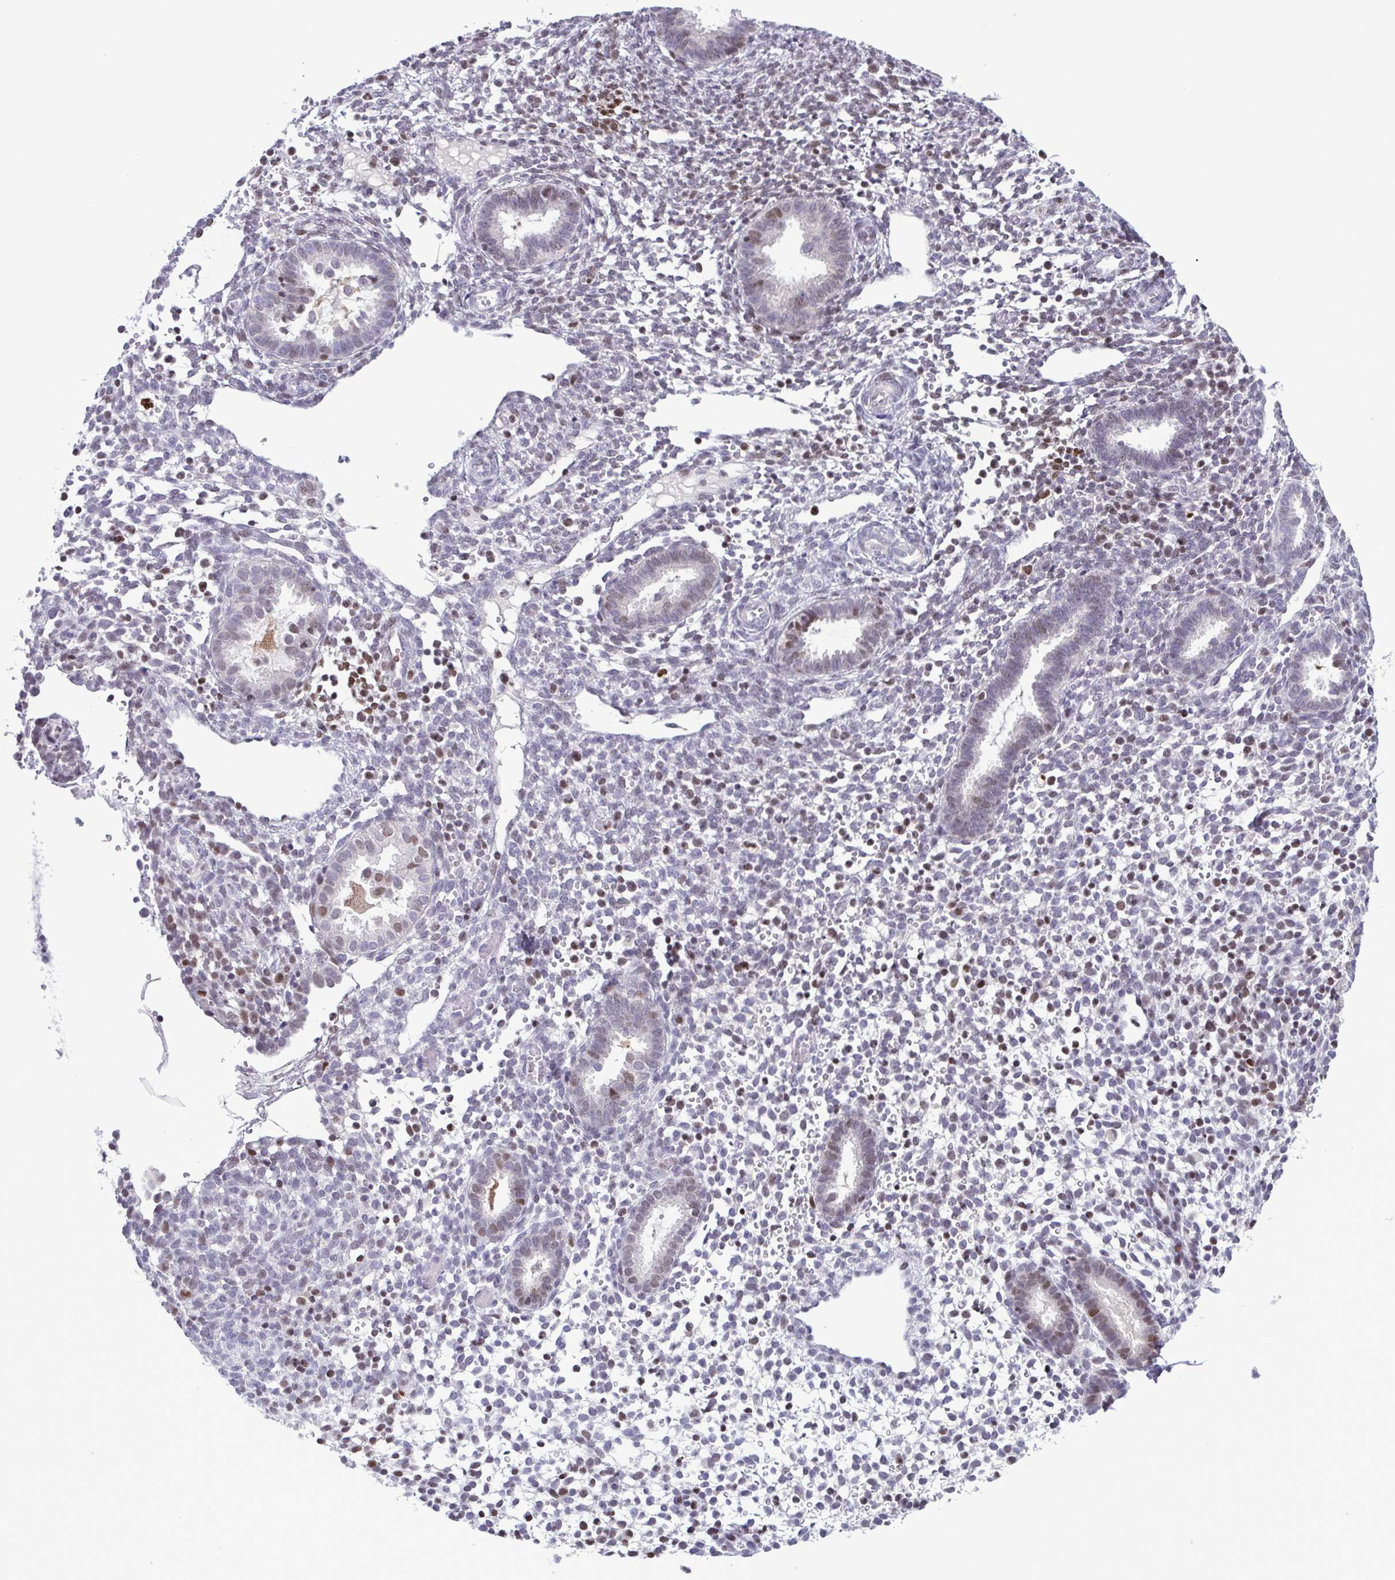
{"staining": {"intensity": "weak", "quantity": "<25%", "location": "nuclear"}, "tissue": "endometrium", "cell_type": "Cells in endometrial stroma", "image_type": "normal", "snomed": [{"axis": "morphology", "description": "Normal tissue, NOS"}, {"axis": "topography", "description": "Endometrium"}], "caption": "Immunohistochemical staining of unremarkable endometrium demonstrates no significant positivity in cells in endometrial stroma. Brightfield microscopy of immunohistochemistry stained with DAB (brown) and hematoxylin (blue), captured at high magnification.", "gene": "IRF1", "patient": {"sex": "female", "age": 36}}